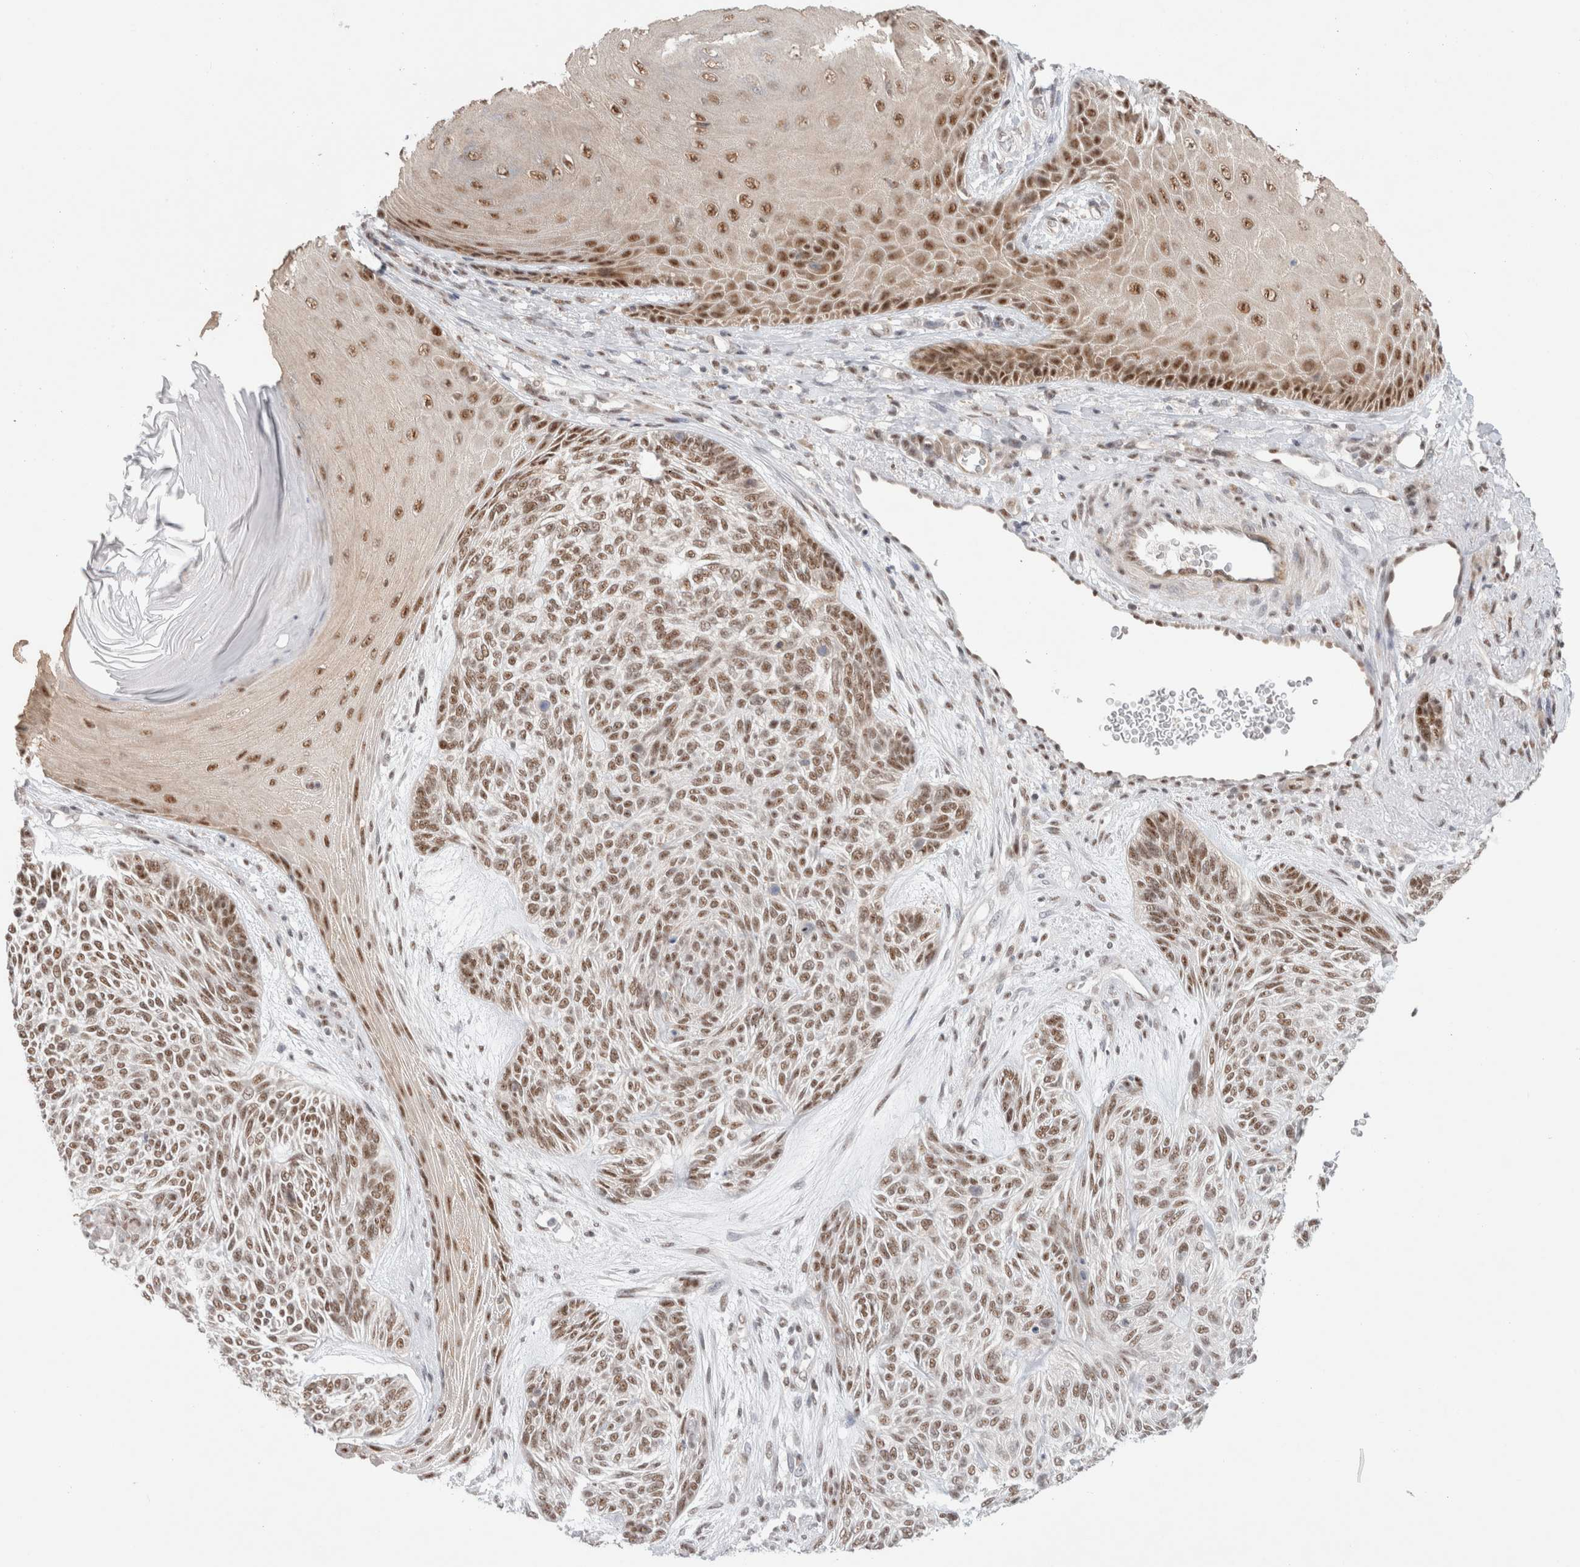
{"staining": {"intensity": "moderate", "quantity": ">75%", "location": "nuclear"}, "tissue": "skin cancer", "cell_type": "Tumor cells", "image_type": "cancer", "snomed": [{"axis": "morphology", "description": "Basal cell carcinoma"}, {"axis": "topography", "description": "Skin"}], "caption": "Skin cancer tissue displays moderate nuclear expression in approximately >75% of tumor cells, visualized by immunohistochemistry.", "gene": "TRMT12", "patient": {"sex": "male", "age": 55}}